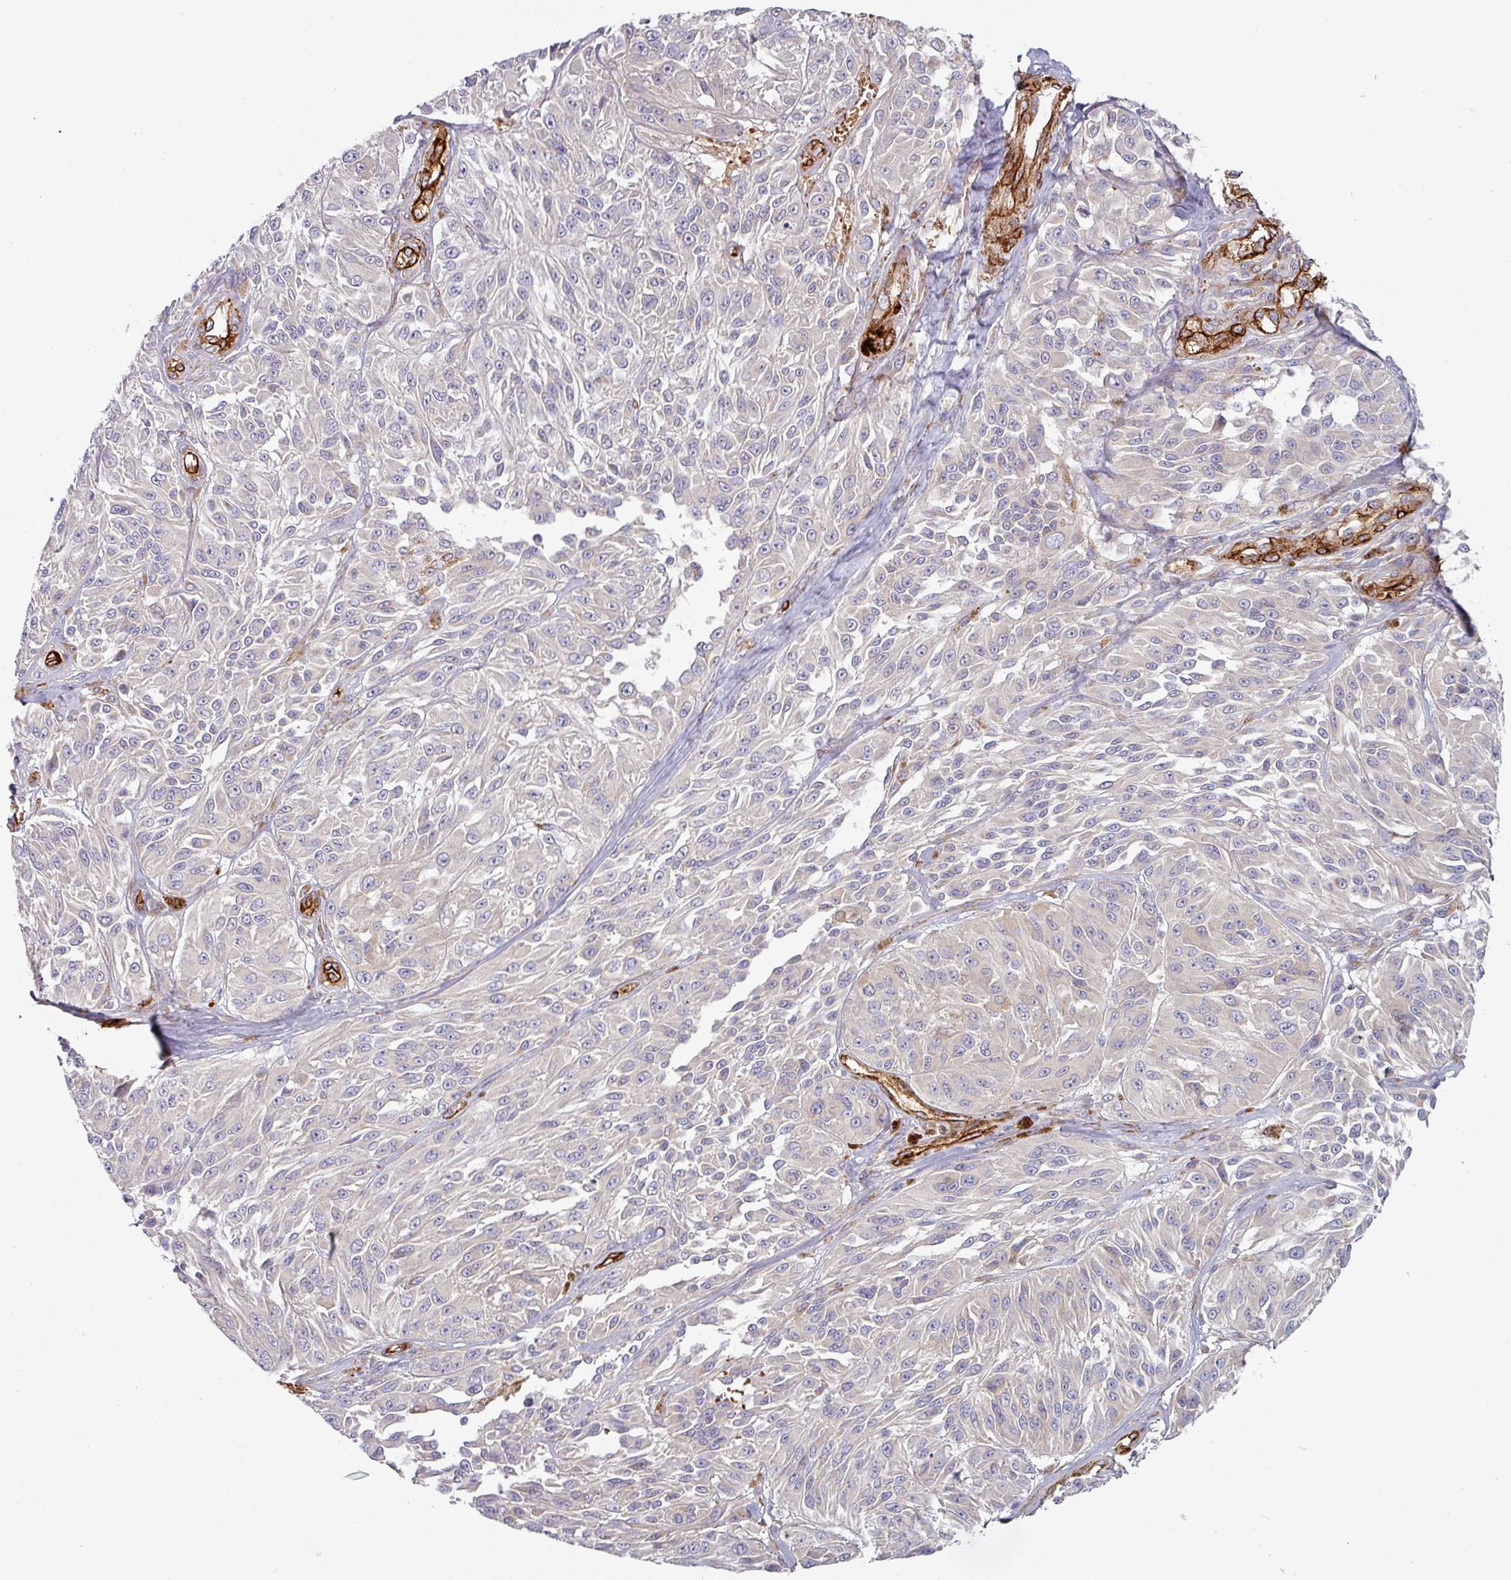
{"staining": {"intensity": "negative", "quantity": "none", "location": "none"}, "tissue": "melanoma", "cell_type": "Tumor cells", "image_type": "cancer", "snomed": [{"axis": "morphology", "description": "Malignant melanoma, NOS"}, {"axis": "topography", "description": "Skin"}], "caption": "Immunohistochemistry (IHC) photomicrograph of malignant melanoma stained for a protein (brown), which displays no expression in tumor cells.", "gene": "PRODH2", "patient": {"sex": "male", "age": 94}}